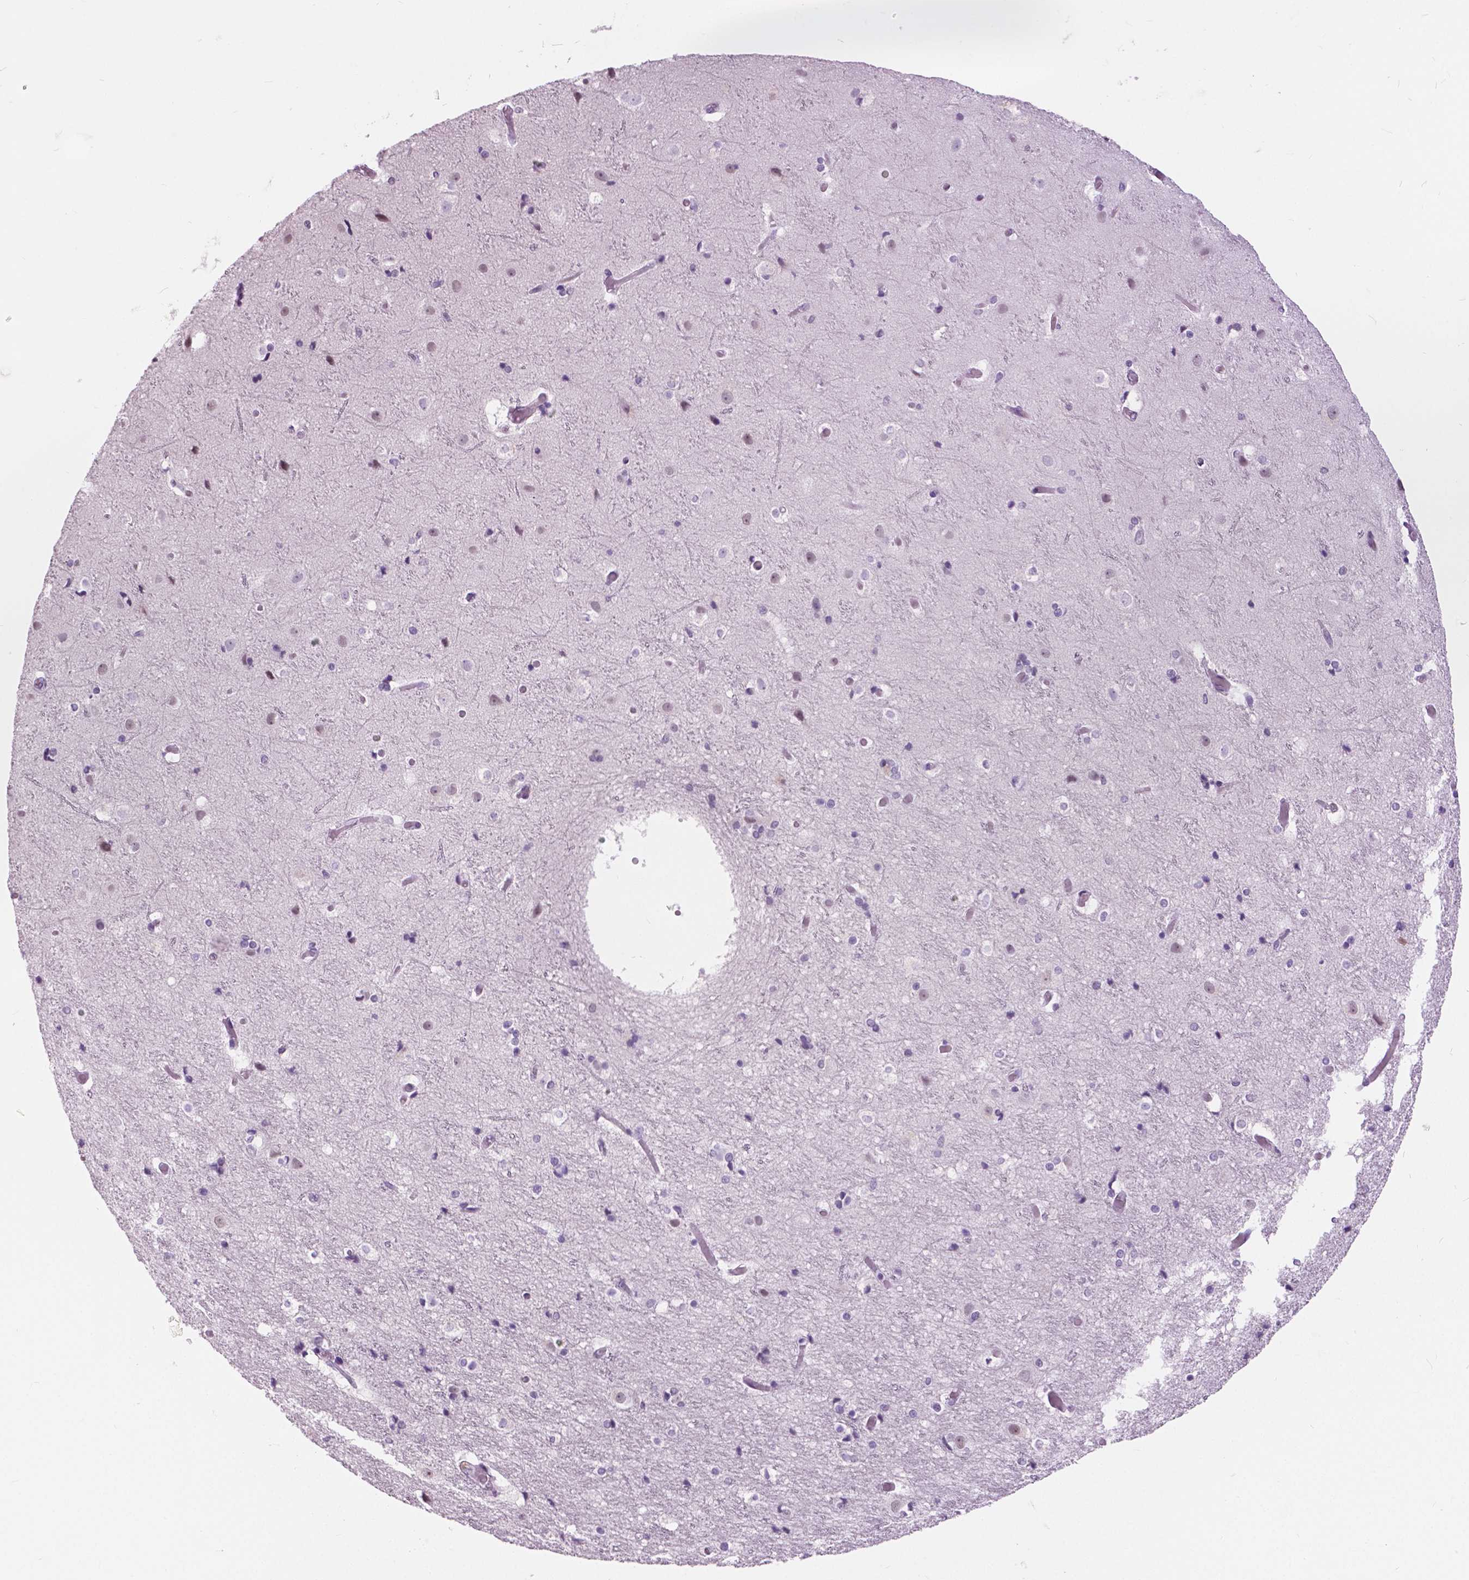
{"staining": {"intensity": "negative", "quantity": "none", "location": "none"}, "tissue": "cerebral cortex", "cell_type": "Endothelial cells", "image_type": "normal", "snomed": [{"axis": "morphology", "description": "Normal tissue, NOS"}, {"axis": "topography", "description": "Cerebral cortex"}], "caption": "The image demonstrates no staining of endothelial cells in unremarkable cerebral cortex.", "gene": "MYOM1", "patient": {"sex": "female", "age": 52}}